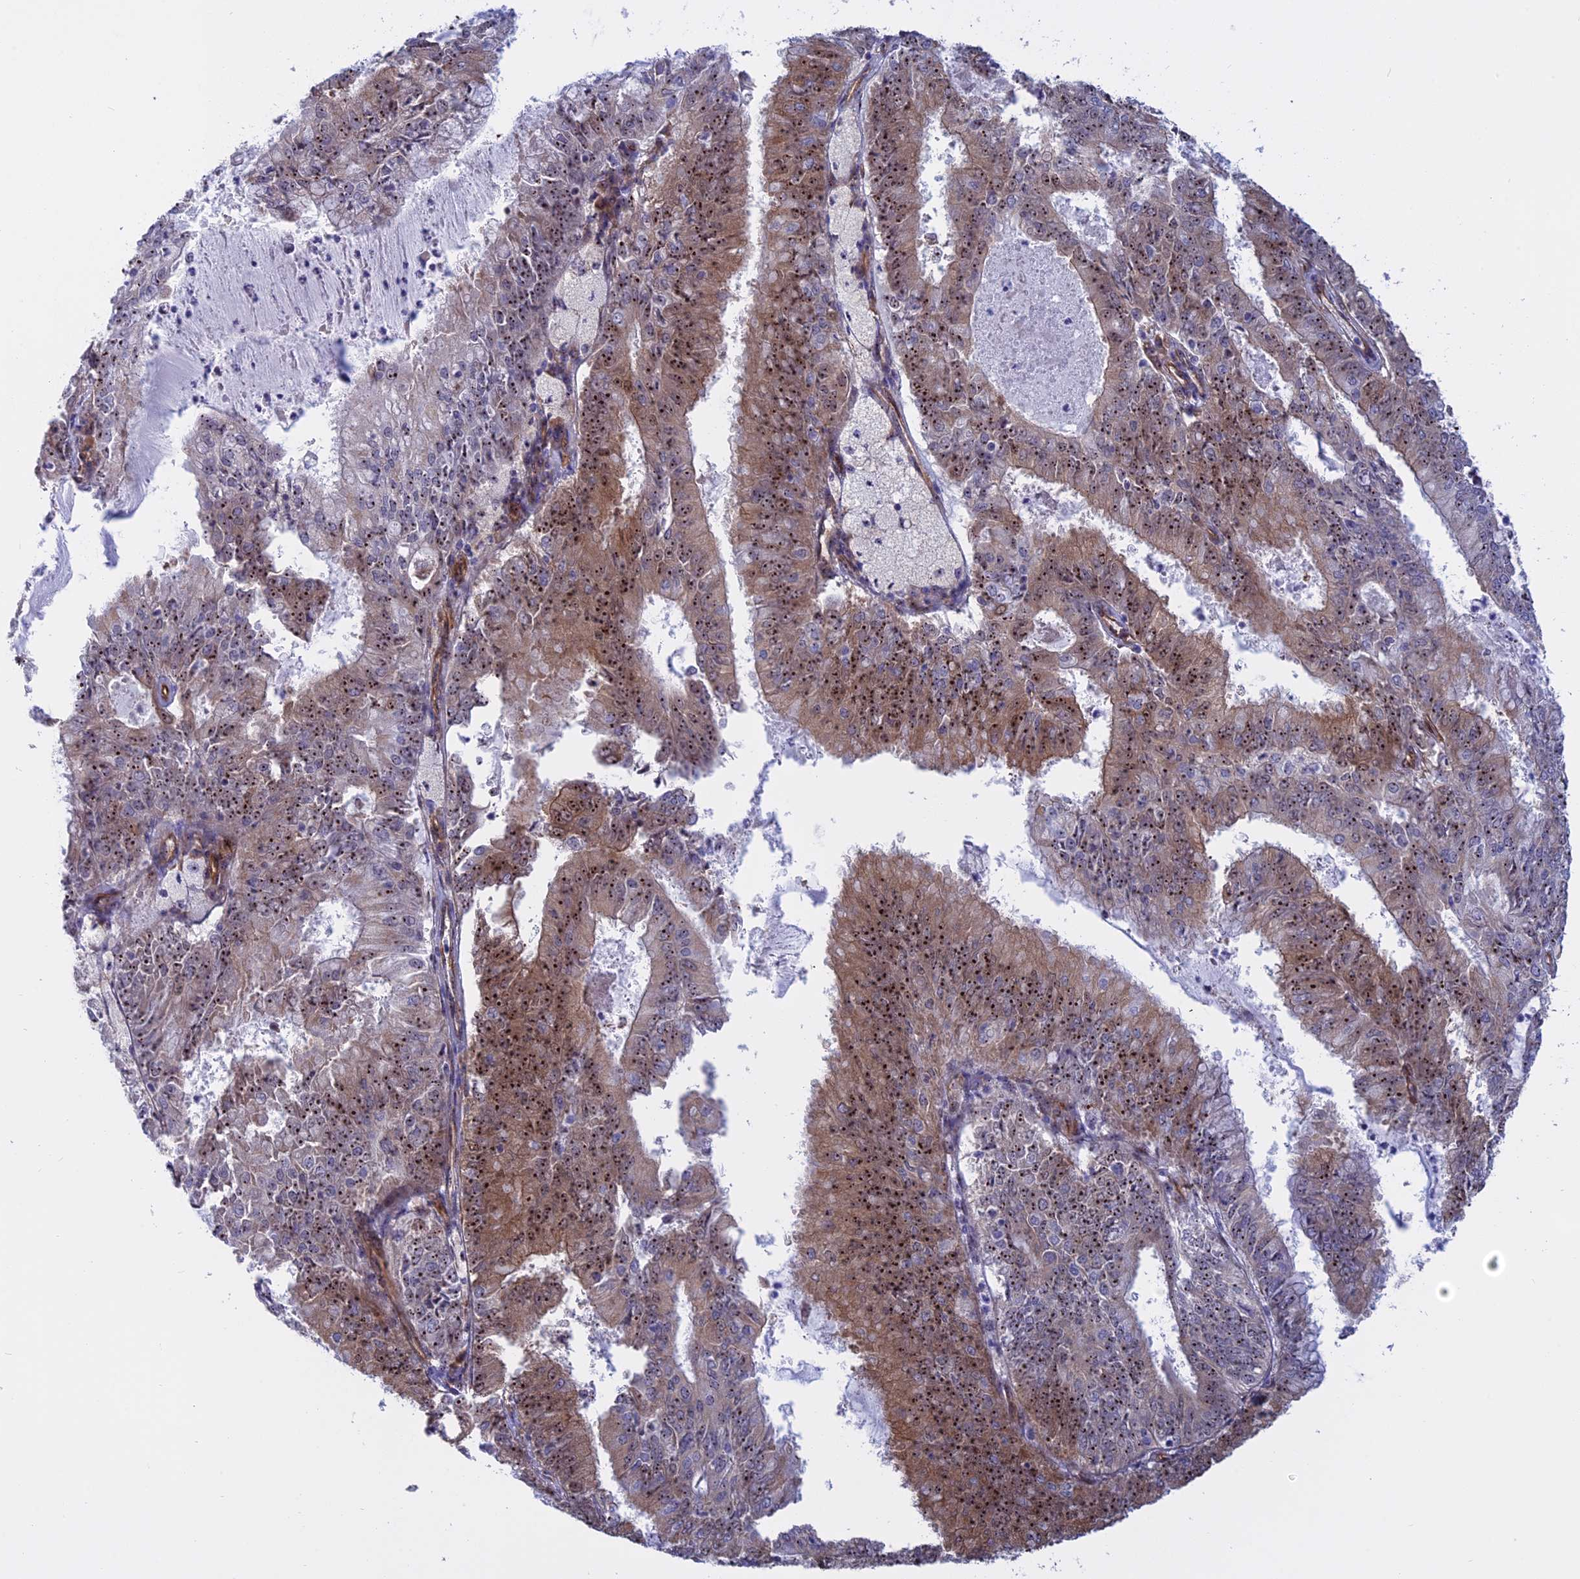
{"staining": {"intensity": "moderate", "quantity": ">75%", "location": "cytoplasmic/membranous,nuclear"}, "tissue": "endometrial cancer", "cell_type": "Tumor cells", "image_type": "cancer", "snomed": [{"axis": "morphology", "description": "Adenocarcinoma, NOS"}, {"axis": "topography", "description": "Endometrium"}], "caption": "Adenocarcinoma (endometrial) tissue exhibits moderate cytoplasmic/membranous and nuclear staining in about >75% of tumor cells, visualized by immunohistochemistry. Nuclei are stained in blue.", "gene": "DBNDD1", "patient": {"sex": "female", "age": 57}}